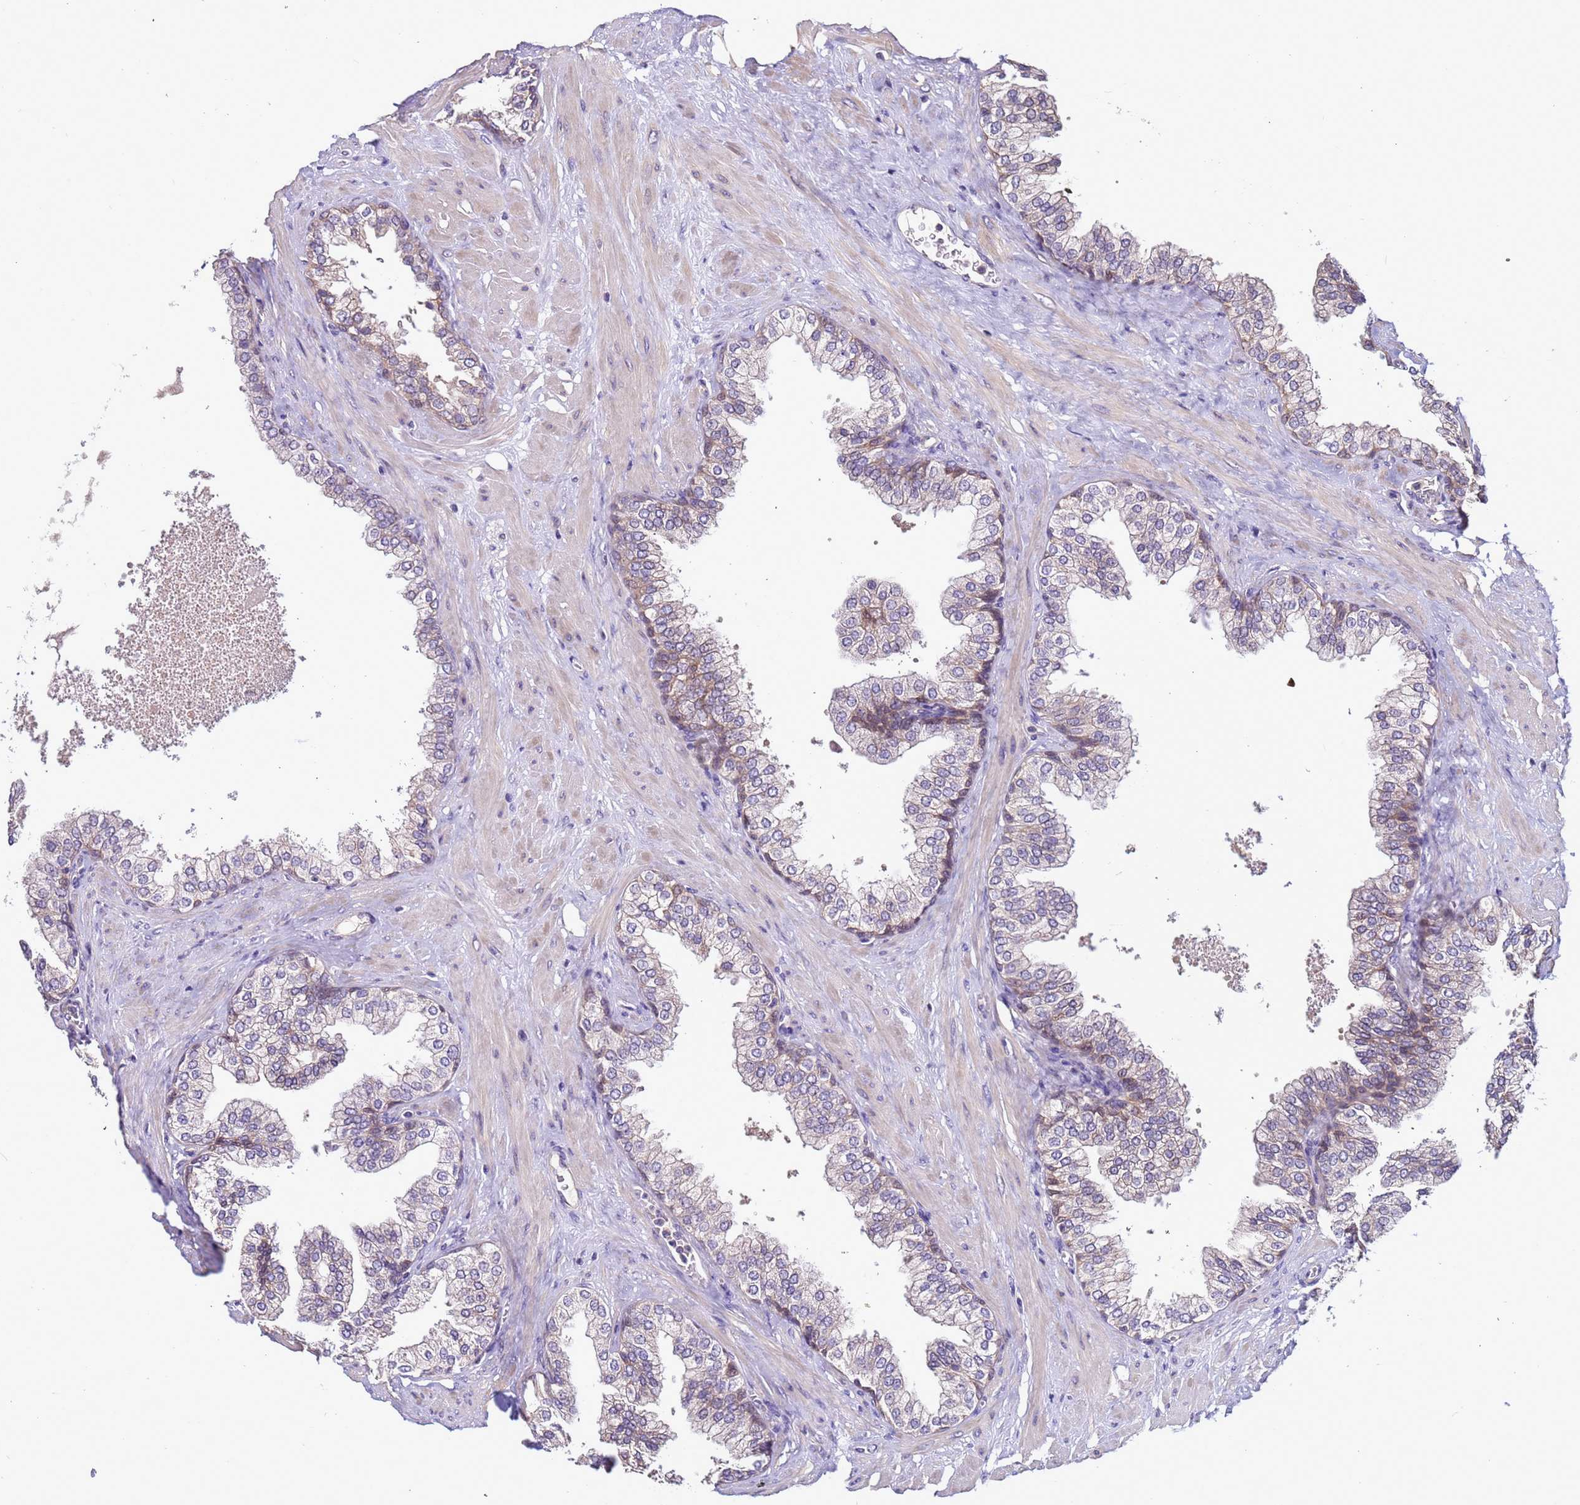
{"staining": {"intensity": "weak", "quantity": "<25%", "location": "cytoplasmic/membranous"}, "tissue": "prostate", "cell_type": "Glandular cells", "image_type": "normal", "snomed": [{"axis": "morphology", "description": "Normal tissue, NOS"}, {"axis": "morphology", "description": "Urothelial carcinoma, Low grade"}, {"axis": "topography", "description": "Urinary bladder"}, {"axis": "topography", "description": "Prostate"}], "caption": "This is an immunohistochemistry image of unremarkable human prostate. There is no positivity in glandular cells.", "gene": "ELMOD2", "patient": {"sex": "male", "age": 60}}